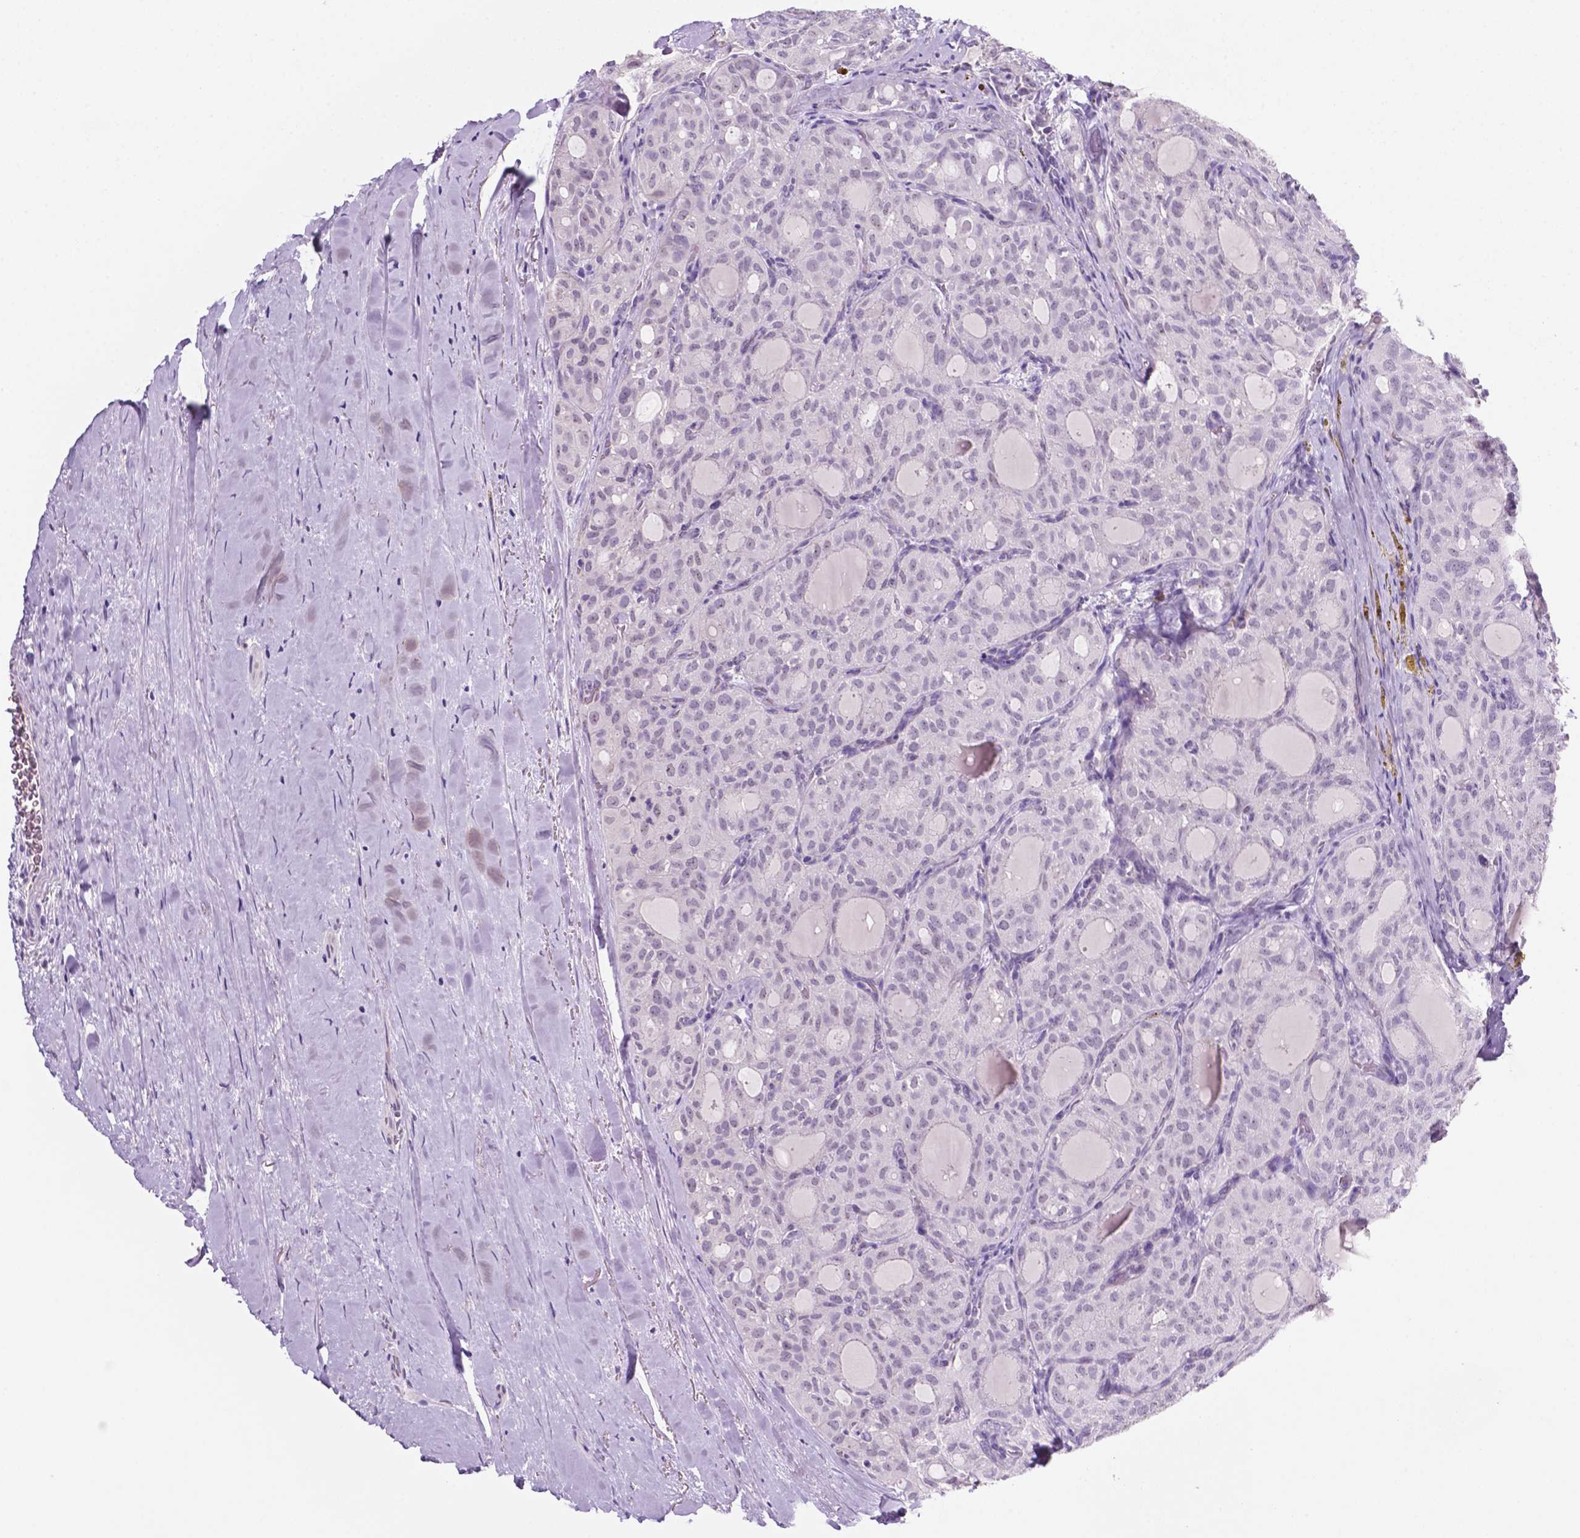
{"staining": {"intensity": "negative", "quantity": "none", "location": "none"}, "tissue": "thyroid cancer", "cell_type": "Tumor cells", "image_type": "cancer", "snomed": [{"axis": "morphology", "description": "Follicular adenoma carcinoma, NOS"}, {"axis": "topography", "description": "Thyroid gland"}], "caption": "DAB immunohistochemical staining of human follicular adenoma carcinoma (thyroid) exhibits no significant positivity in tumor cells.", "gene": "C18orf21", "patient": {"sex": "male", "age": 75}}